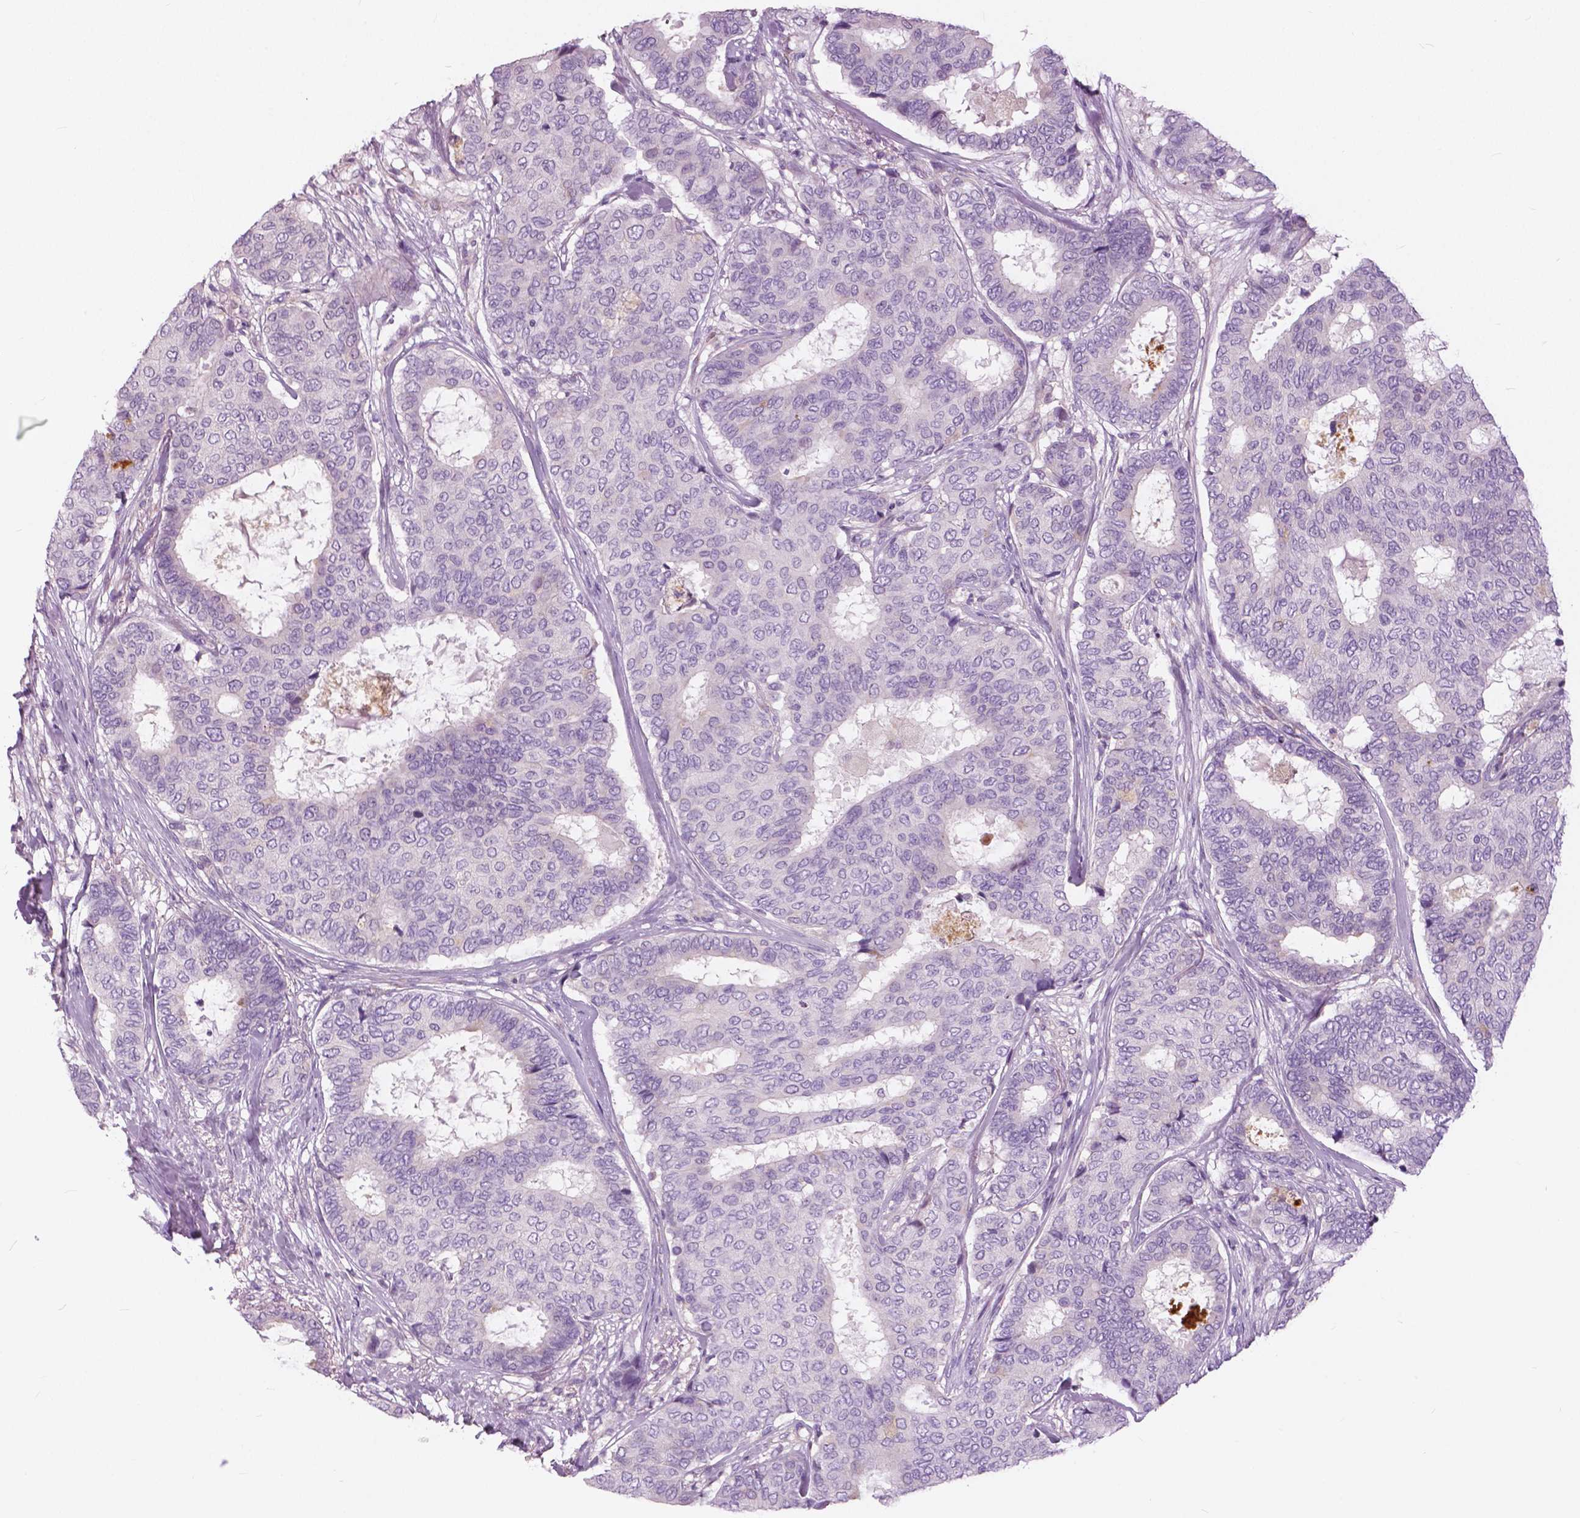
{"staining": {"intensity": "negative", "quantity": "none", "location": "none"}, "tissue": "breast cancer", "cell_type": "Tumor cells", "image_type": "cancer", "snomed": [{"axis": "morphology", "description": "Duct carcinoma"}, {"axis": "topography", "description": "Breast"}], "caption": "An immunohistochemistry image of breast intraductal carcinoma is shown. There is no staining in tumor cells of breast intraductal carcinoma.", "gene": "SERPINI1", "patient": {"sex": "female", "age": 75}}